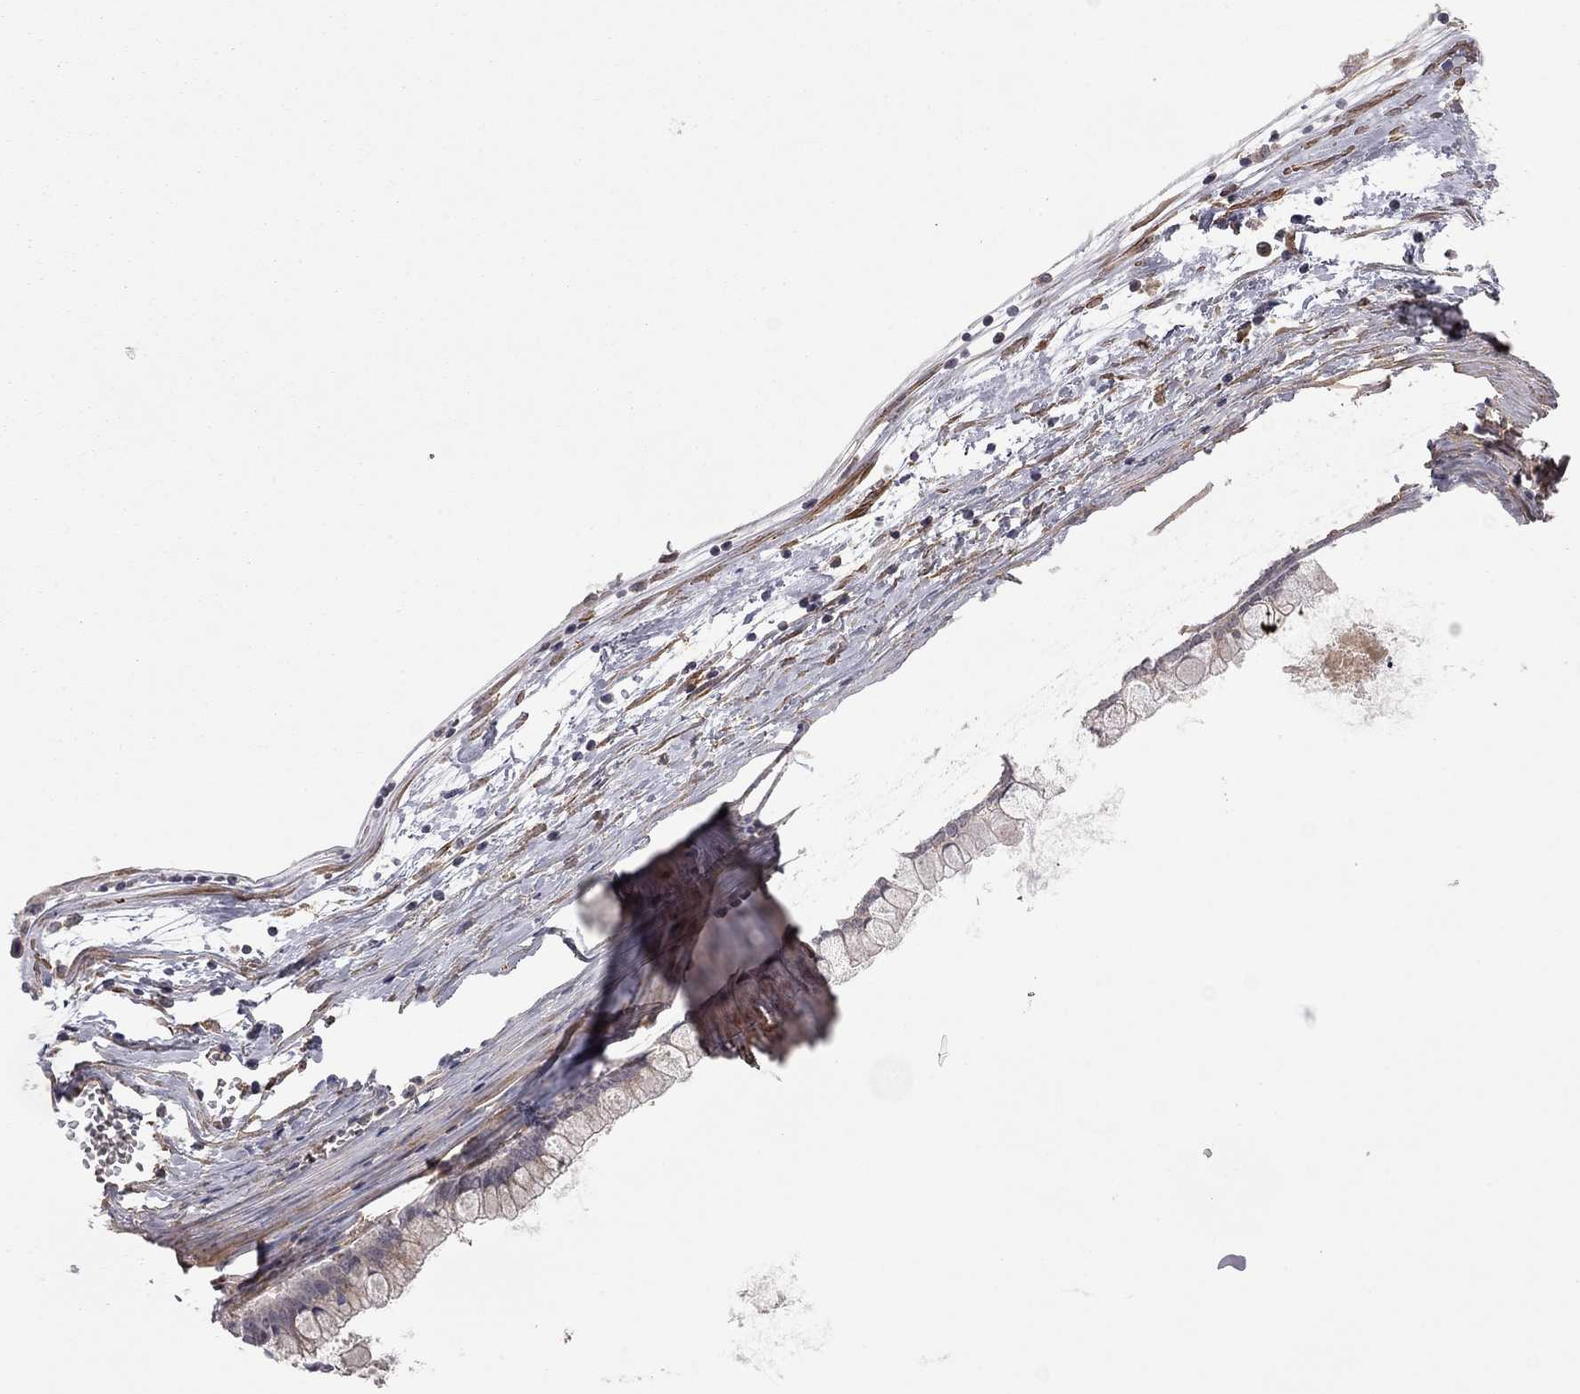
{"staining": {"intensity": "negative", "quantity": "none", "location": "none"}, "tissue": "ovarian cancer", "cell_type": "Tumor cells", "image_type": "cancer", "snomed": [{"axis": "morphology", "description": "Cystadenocarcinoma, mucinous, NOS"}, {"axis": "topography", "description": "Ovary"}], "caption": "Ovarian mucinous cystadenocarcinoma was stained to show a protein in brown. There is no significant staining in tumor cells.", "gene": "EXOC3L2", "patient": {"sex": "female", "age": 67}}